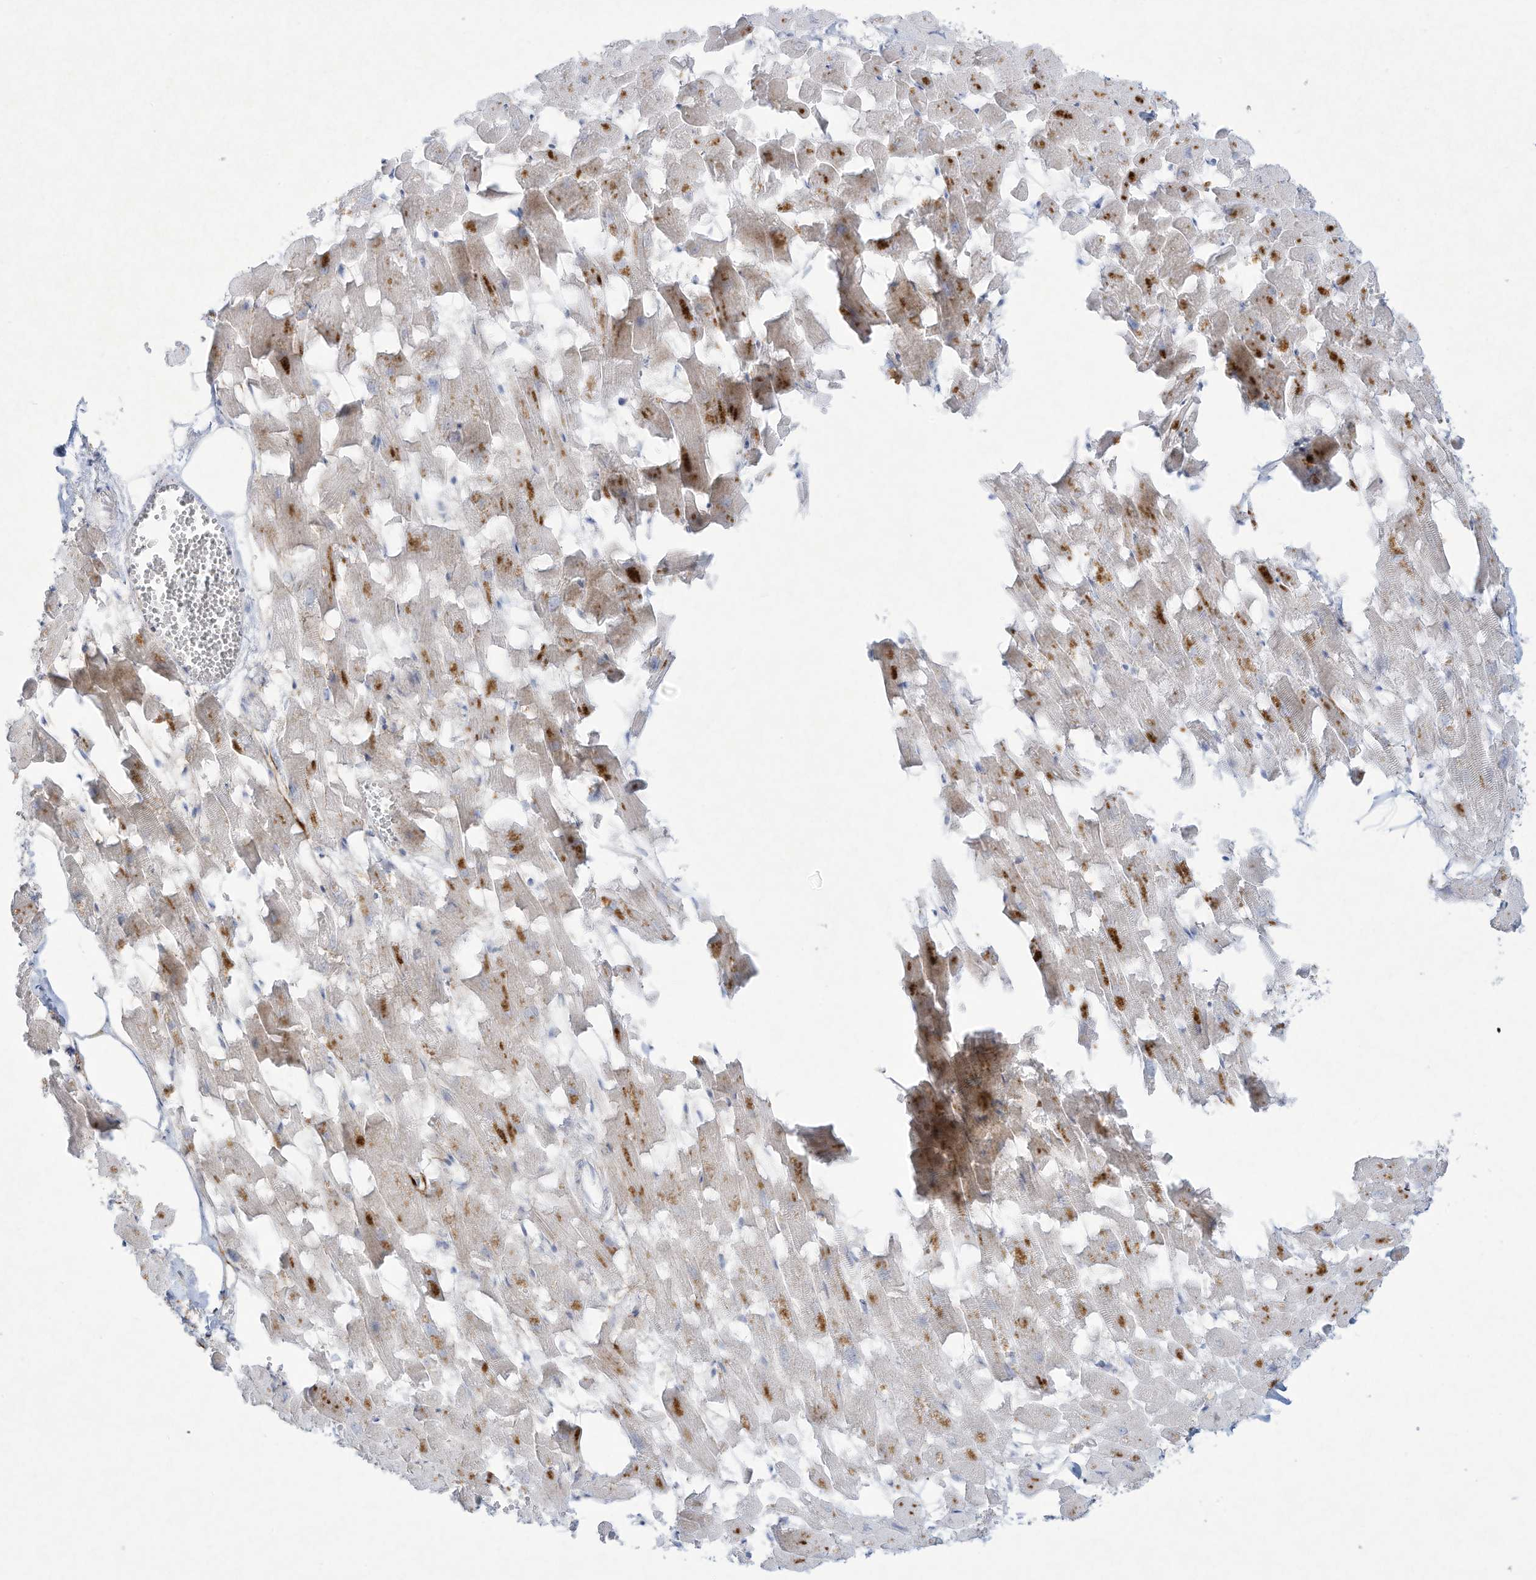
{"staining": {"intensity": "moderate", "quantity": "<25%", "location": "cytoplasmic/membranous"}, "tissue": "heart muscle", "cell_type": "Cardiomyocytes", "image_type": "normal", "snomed": [{"axis": "morphology", "description": "Normal tissue, NOS"}, {"axis": "topography", "description": "Heart"}], "caption": "IHC photomicrograph of benign human heart muscle stained for a protein (brown), which demonstrates low levels of moderate cytoplasmic/membranous positivity in approximately <25% of cardiomyocytes.", "gene": "PAX6", "patient": {"sex": "female", "age": 64}}